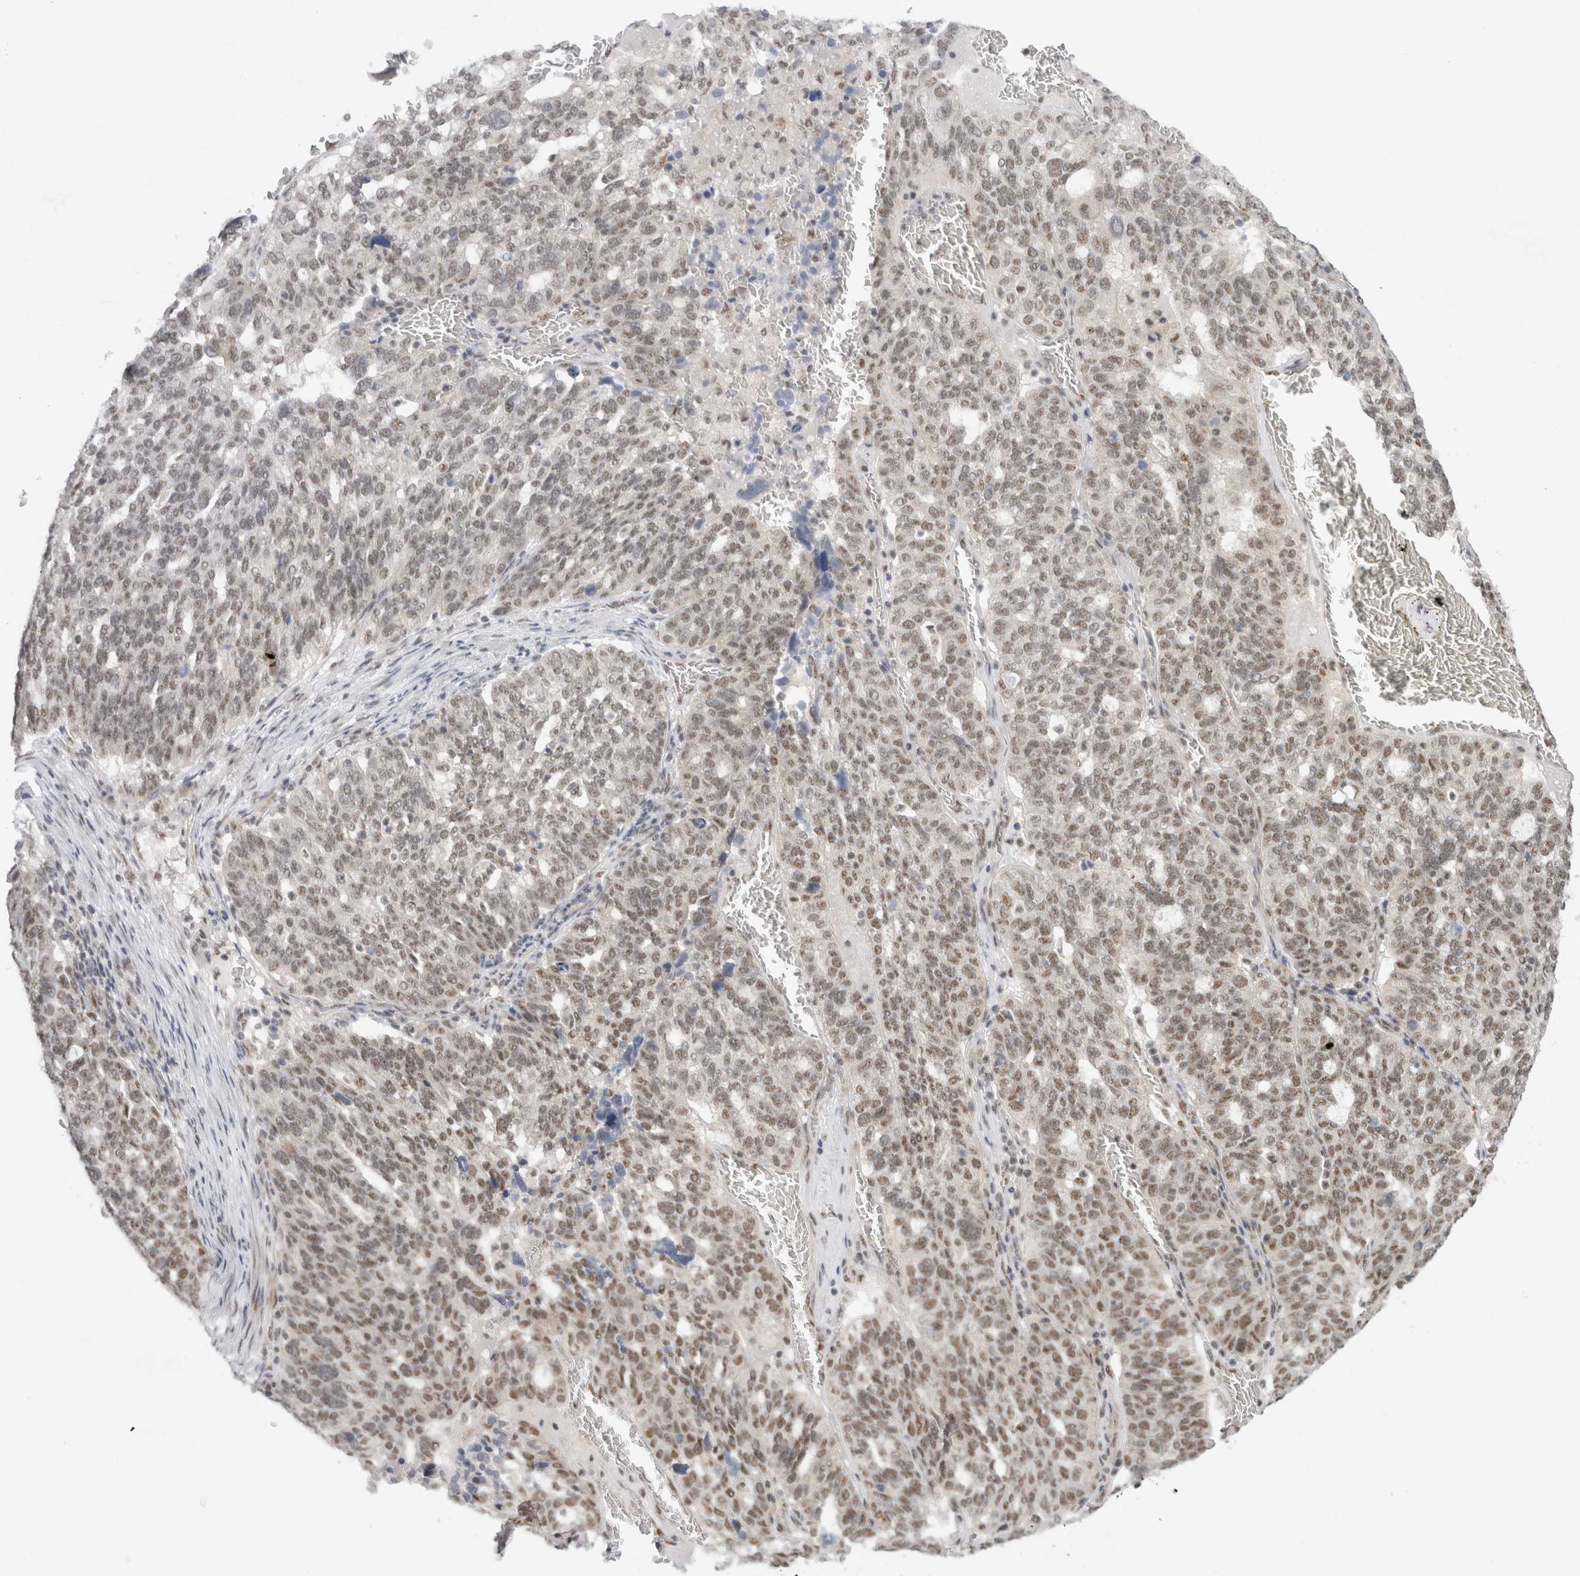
{"staining": {"intensity": "moderate", "quantity": "25%-75%", "location": "nuclear"}, "tissue": "ovarian cancer", "cell_type": "Tumor cells", "image_type": "cancer", "snomed": [{"axis": "morphology", "description": "Cystadenocarcinoma, serous, NOS"}, {"axis": "topography", "description": "Ovary"}], "caption": "Protein staining of ovarian serous cystadenocarcinoma tissue demonstrates moderate nuclear positivity in approximately 25%-75% of tumor cells.", "gene": "TRMT12", "patient": {"sex": "female", "age": 59}}